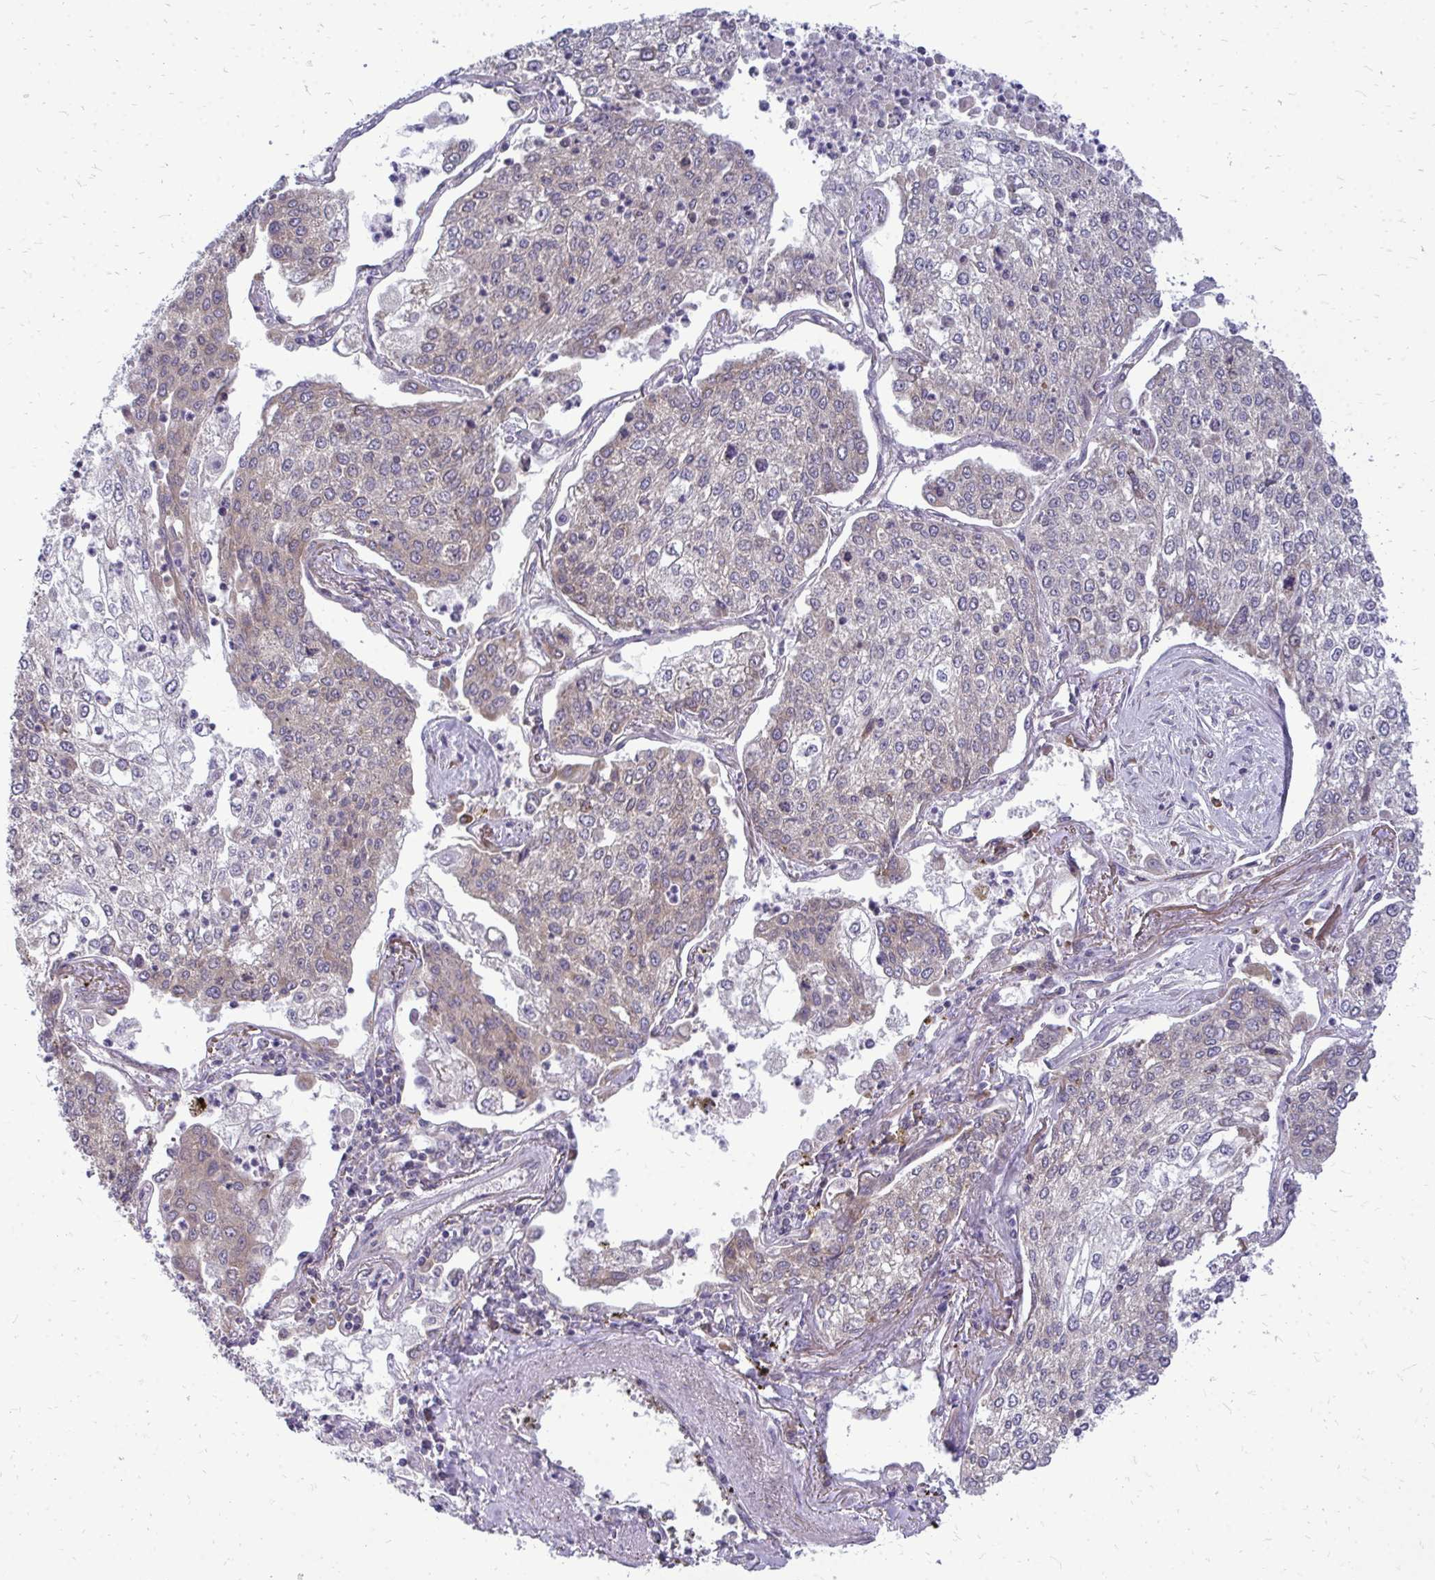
{"staining": {"intensity": "weak", "quantity": "25%-75%", "location": "cytoplasmic/membranous"}, "tissue": "lung cancer", "cell_type": "Tumor cells", "image_type": "cancer", "snomed": [{"axis": "morphology", "description": "Squamous cell carcinoma, NOS"}, {"axis": "topography", "description": "Lung"}], "caption": "There is low levels of weak cytoplasmic/membranous positivity in tumor cells of lung cancer (squamous cell carcinoma), as demonstrated by immunohistochemical staining (brown color).", "gene": "RPLP2", "patient": {"sex": "male", "age": 74}}